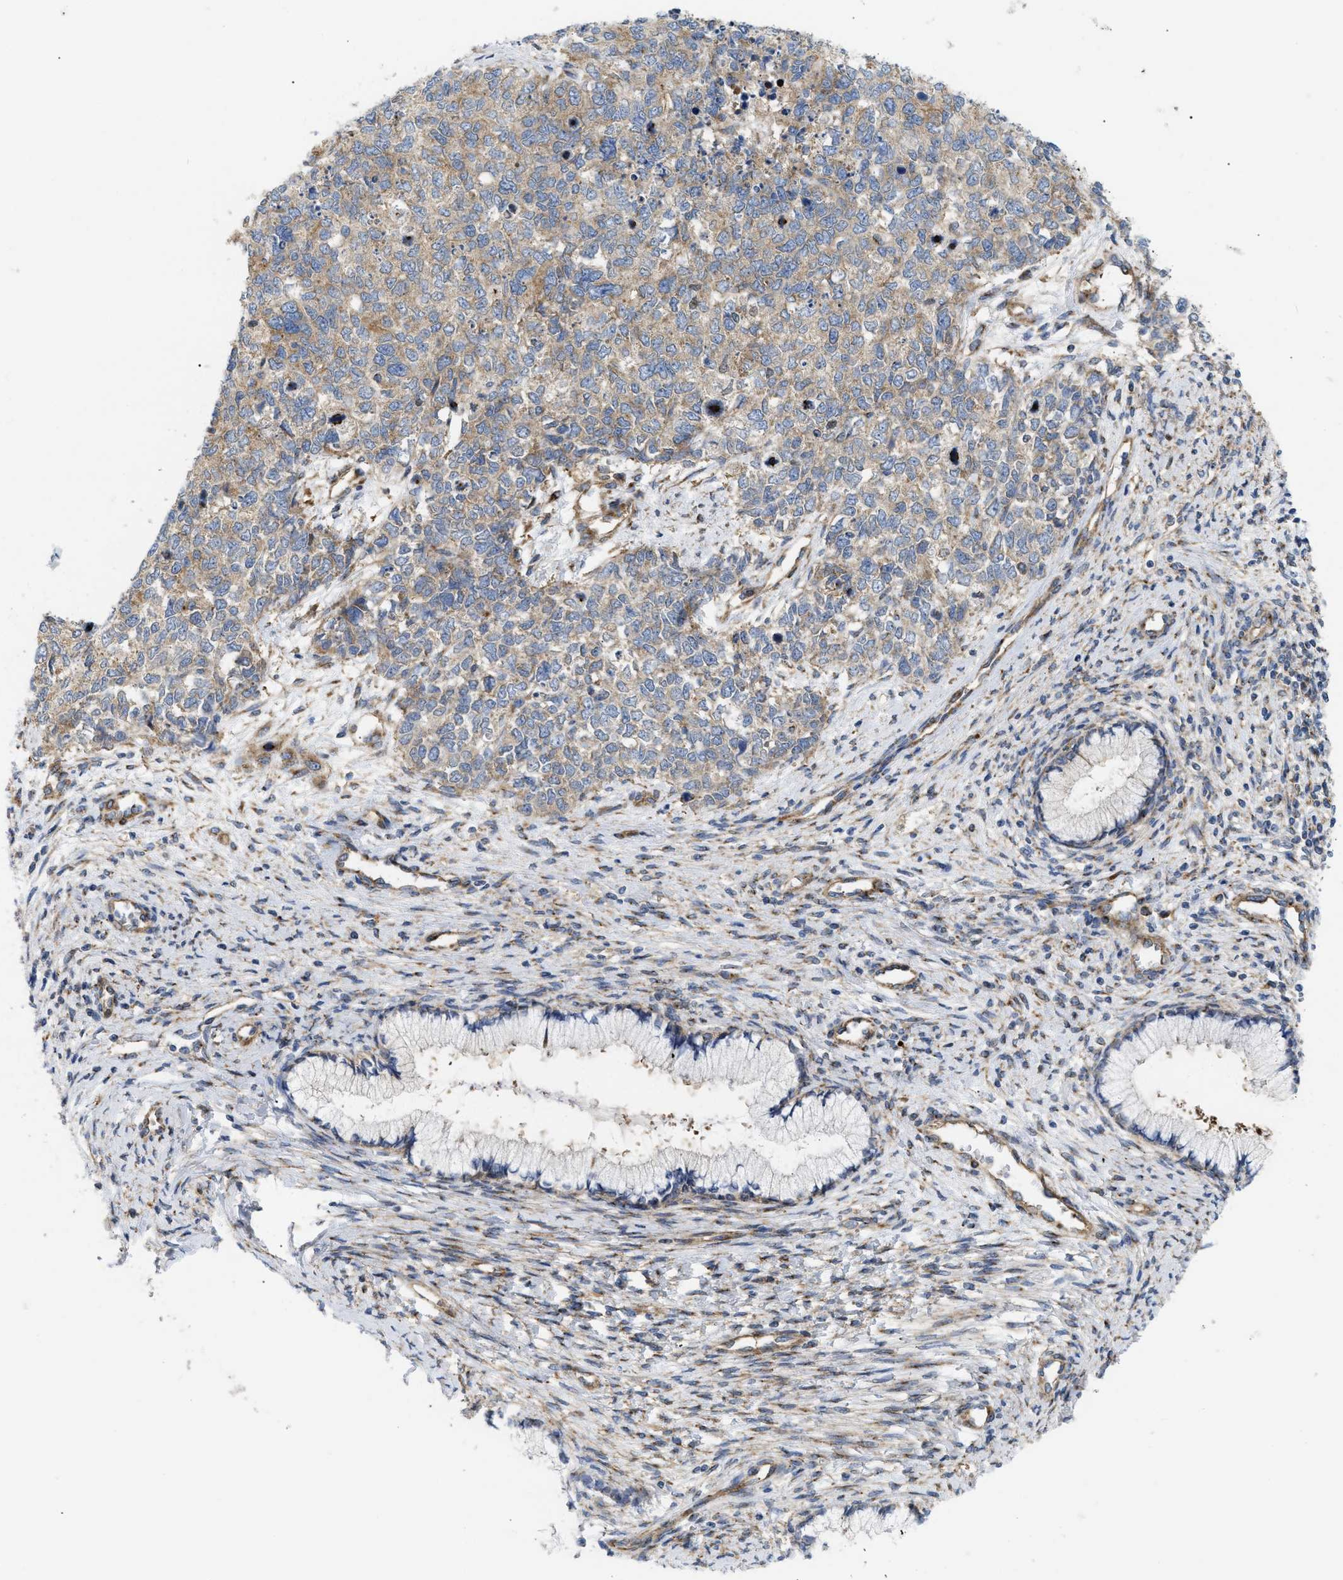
{"staining": {"intensity": "weak", "quantity": "25%-75%", "location": "cytoplasmic/membranous"}, "tissue": "cervical cancer", "cell_type": "Tumor cells", "image_type": "cancer", "snomed": [{"axis": "morphology", "description": "Squamous cell carcinoma, NOS"}, {"axis": "topography", "description": "Cervix"}], "caption": "A micrograph showing weak cytoplasmic/membranous expression in approximately 25%-75% of tumor cells in cervical cancer (squamous cell carcinoma), as visualized by brown immunohistochemical staining.", "gene": "DCTN4", "patient": {"sex": "female", "age": 63}}